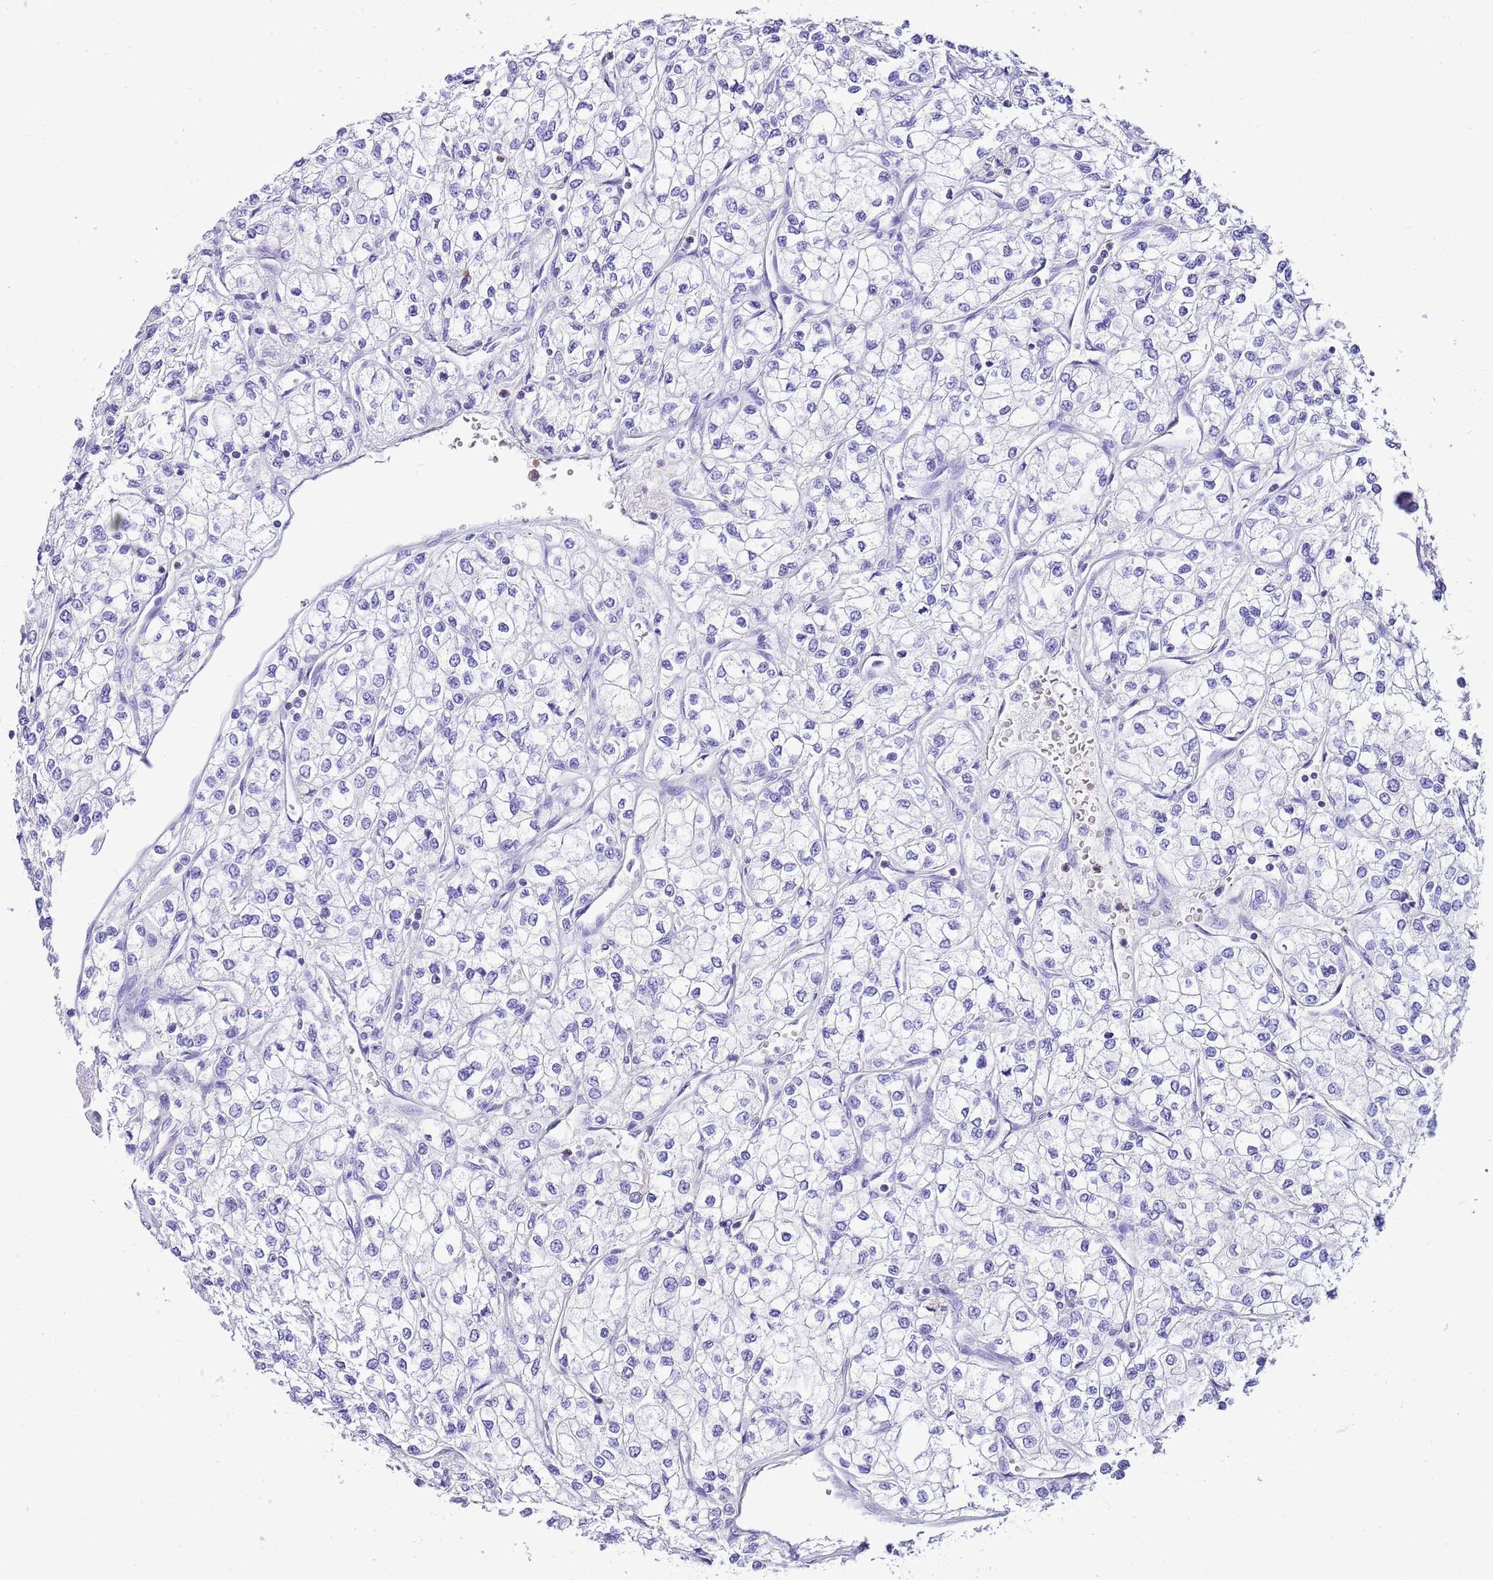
{"staining": {"intensity": "negative", "quantity": "none", "location": "none"}, "tissue": "renal cancer", "cell_type": "Tumor cells", "image_type": "cancer", "snomed": [{"axis": "morphology", "description": "Adenocarcinoma, NOS"}, {"axis": "topography", "description": "Kidney"}], "caption": "The image displays no significant expression in tumor cells of renal cancer (adenocarcinoma).", "gene": "CNN2", "patient": {"sex": "male", "age": 80}}